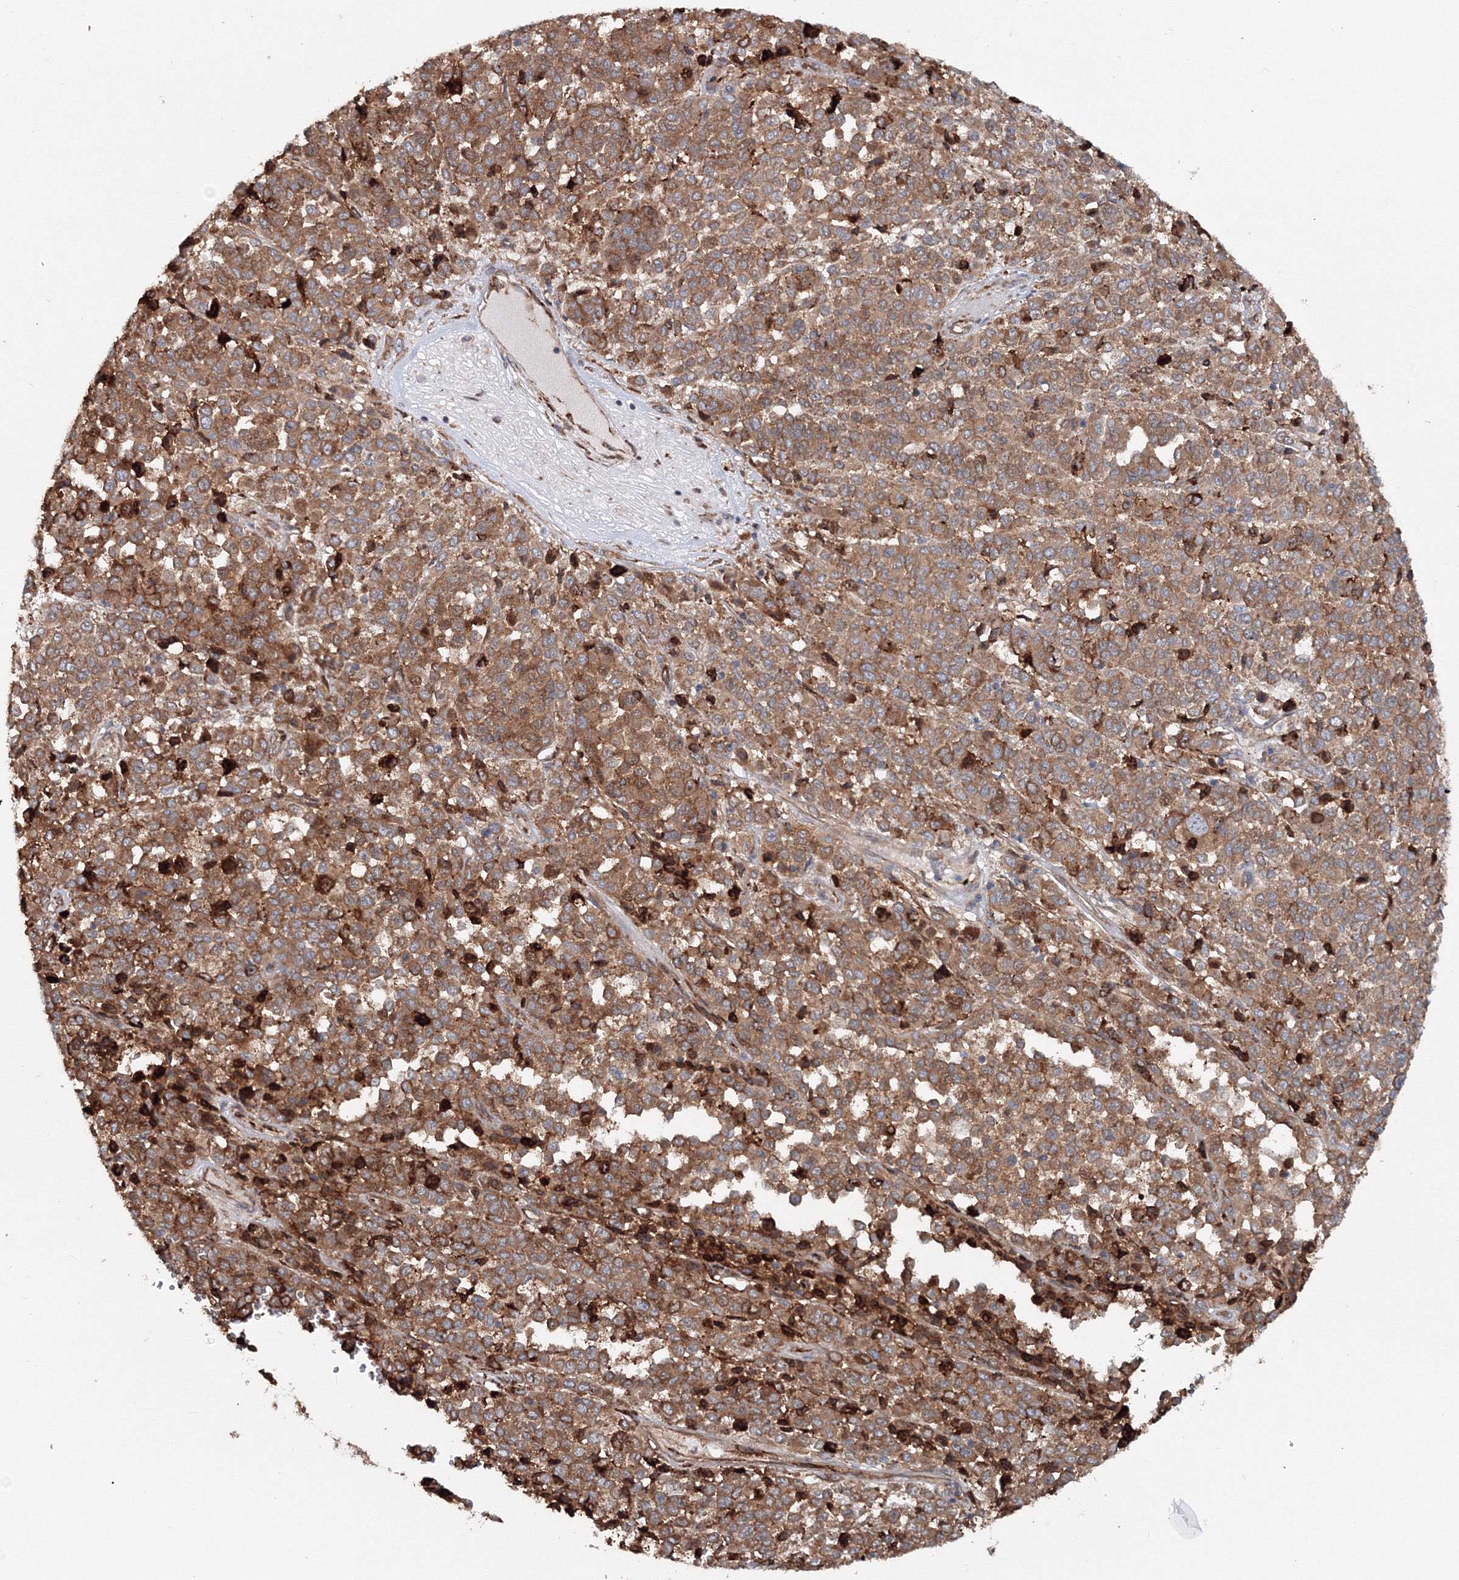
{"staining": {"intensity": "moderate", "quantity": ">75%", "location": "cytoplasmic/membranous"}, "tissue": "melanoma", "cell_type": "Tumor cells", "image_type": "cancer", "snomed": [{"axis": "morphology", "description": "Malignant melanoma, Metastatic site"}, {"axis": "topography", "description": "Pancreas"}], "caption": "High-magnification brightfield microscopy of melanoma stained with DAB (3,3'-diaminobenzidine) (brown) and counterstained with hematoxylin (blue). tumor cells exhibit moderate cytoplasmic/membranous expression is seen in about>75% of cells.", "gene": "EXOC1", "patient": {"sex": "female", "age": 30}}